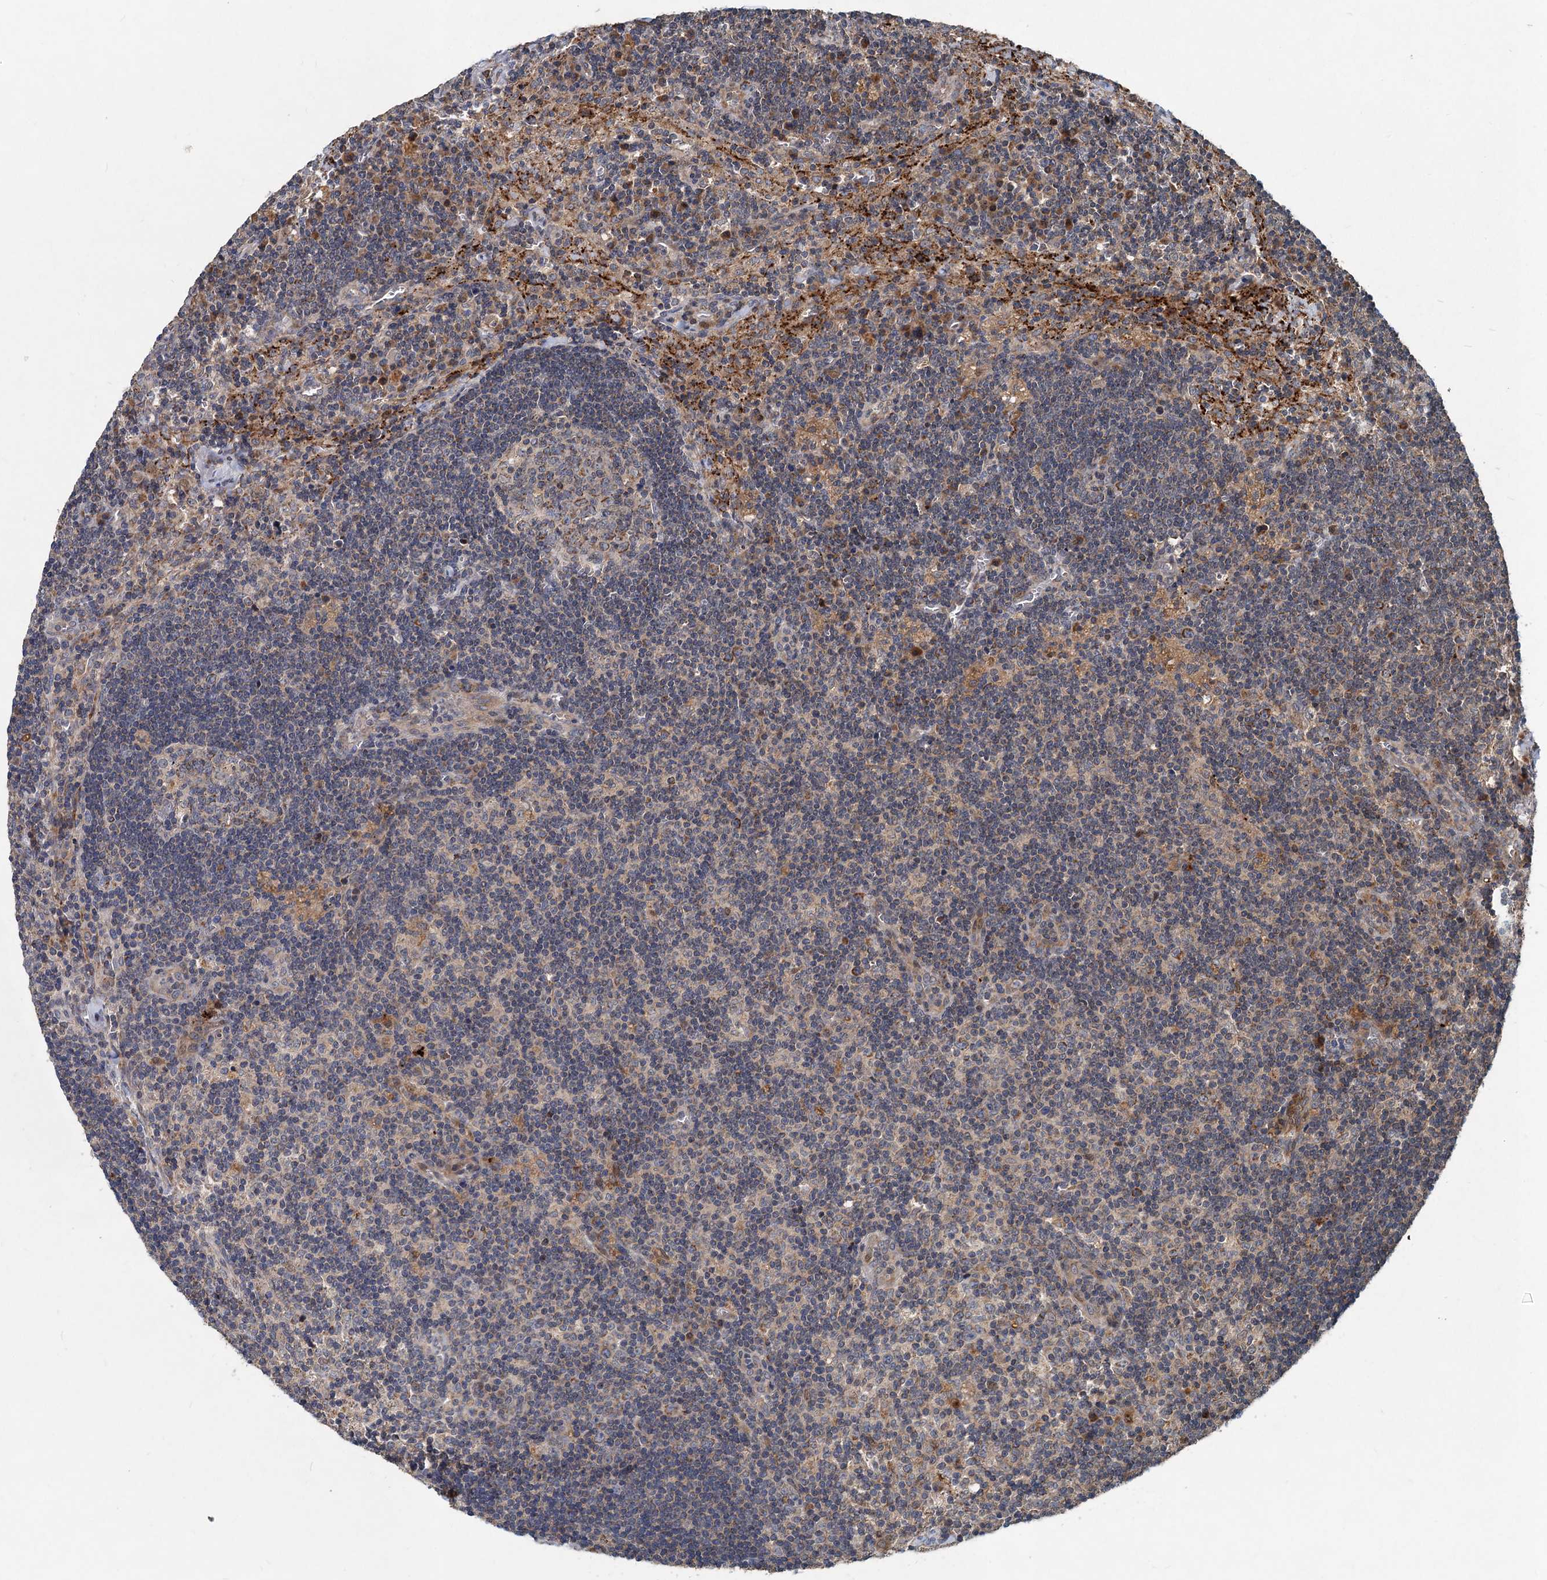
{"staining": {"intensity": "moderate", "quantity": "25%-75%", "location": "cytoplasmic/membranous"}, "tissue": "lymph node", "cell_type": "Germinal center cells", "image_type": "normal", "snomed": [{"axis": "morphology", "description": "Normal tissue, NOS"}, {"axis": "topography", "description": "Lymph node"}], "caption": "Moderate cytoplasmic/membranous expression for a protein is present in approximately 25%-75% of germinal center cells of normal lymph node using immunohistochemistry.", "gene": "OTUB1", "patient": {"sex": "male", "age": 58}}